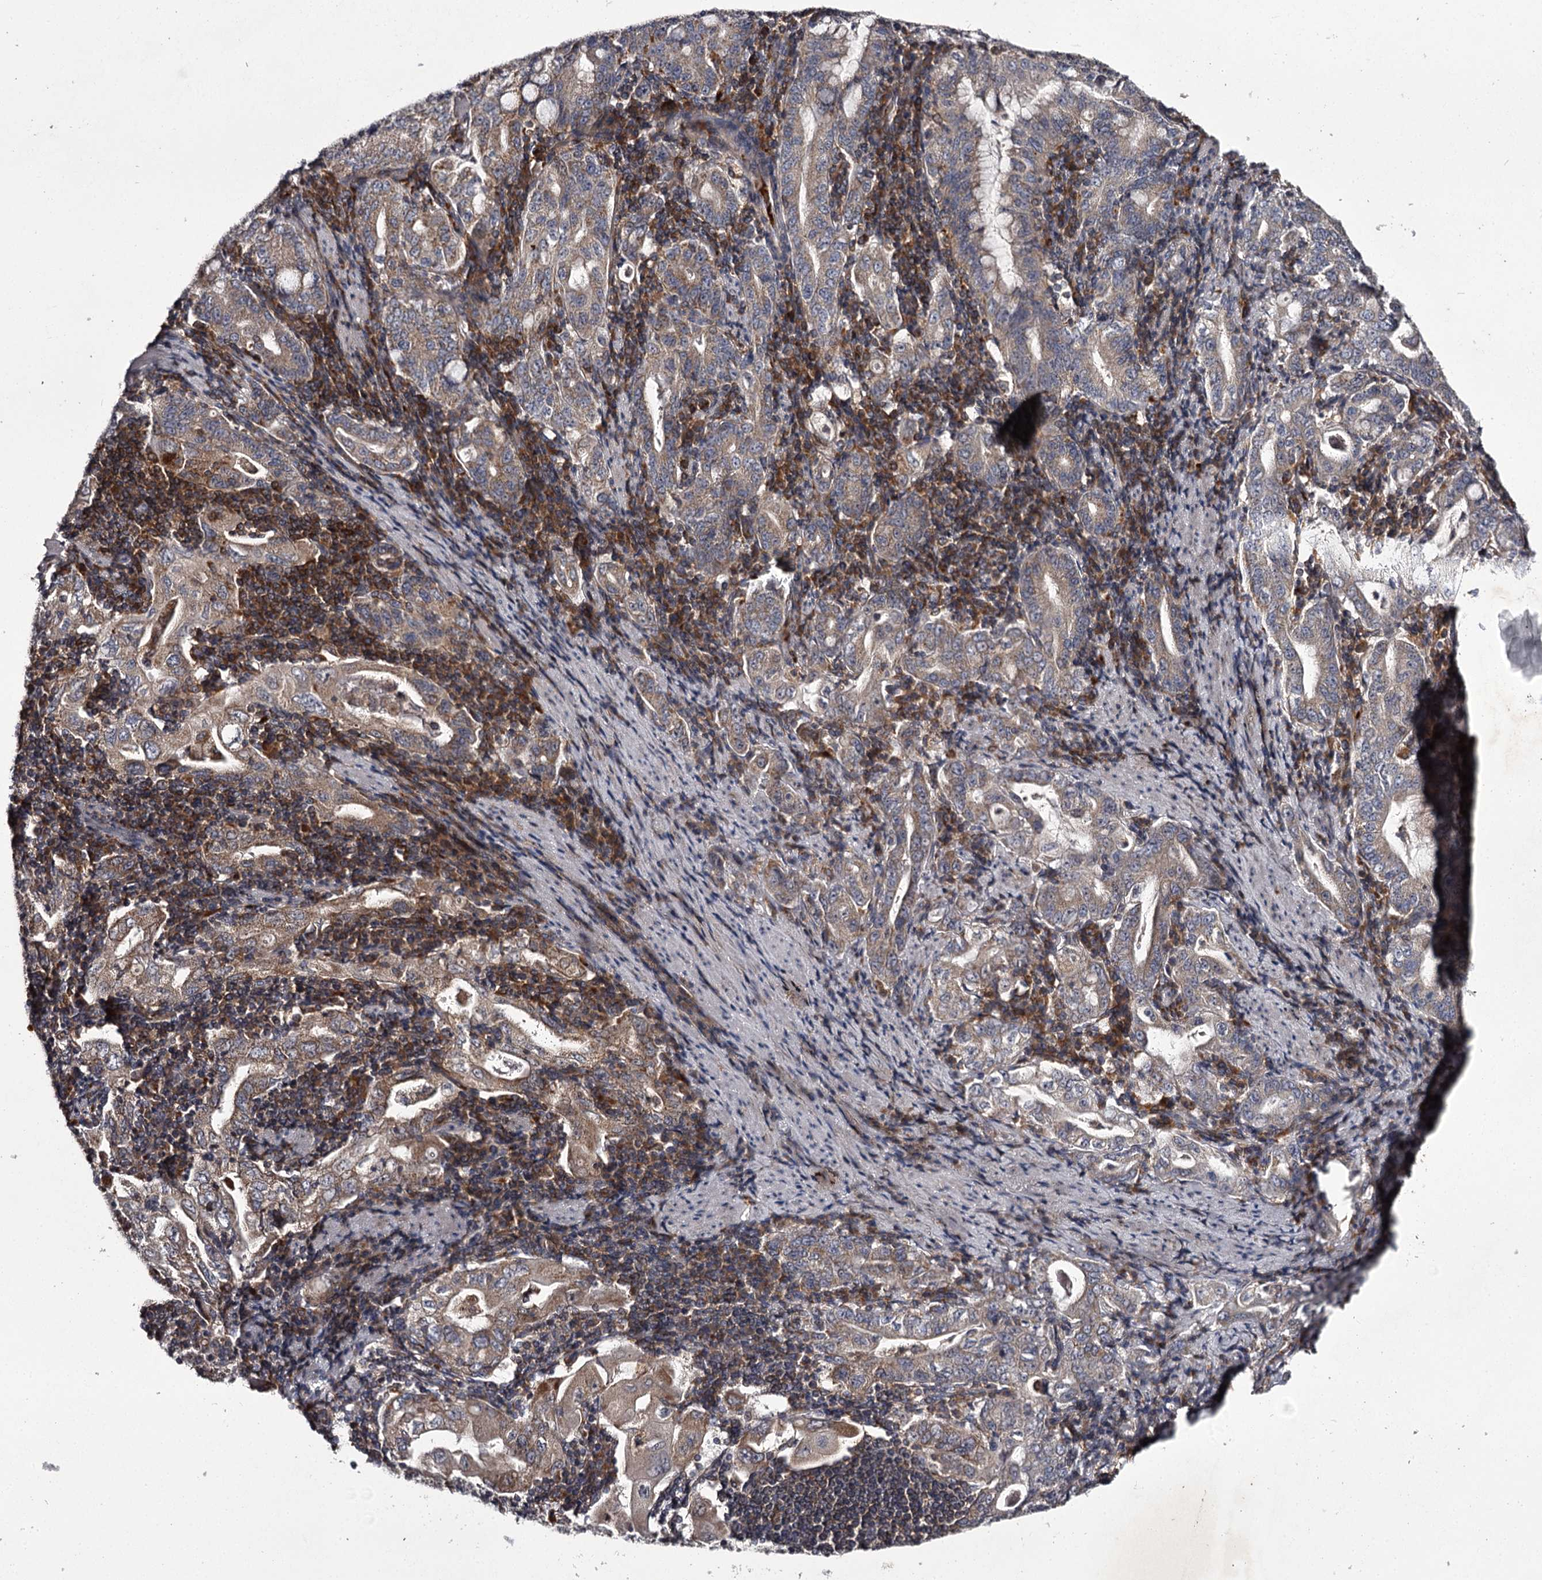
{"staining": {"intensity": "weak", "quantity": "25%-75%", "location": "cytoplasmic/membranous"}, "tissue": "stomach cancer", "cell_type": "Tumor cells", "image_type": "cancer", "snomed": [{"axis": "morphology", "description": "Normal tissue, NOS"}, {"axis": "morphology", "description": "Adenocarcinoma, NOS"}, {"axis": "topography", "description": "Esophagus"}, {"axis": "topography", "description": "Stomach, upper"}, {"axis": "topography", "description": "Peripheral nerve tissue"}], "caption": "A high-resolution histopathology image shows IHC staining of stomach cancer (adenocarcinoma), which shows weak cytoplasmic/membranous staining in approximately 25%-75% of tumor cells. (Brightfield microscopy of DAB IHC at high magnification).", "gene": "RASSF6", "patient": {"sex": "male", "age": 62}}